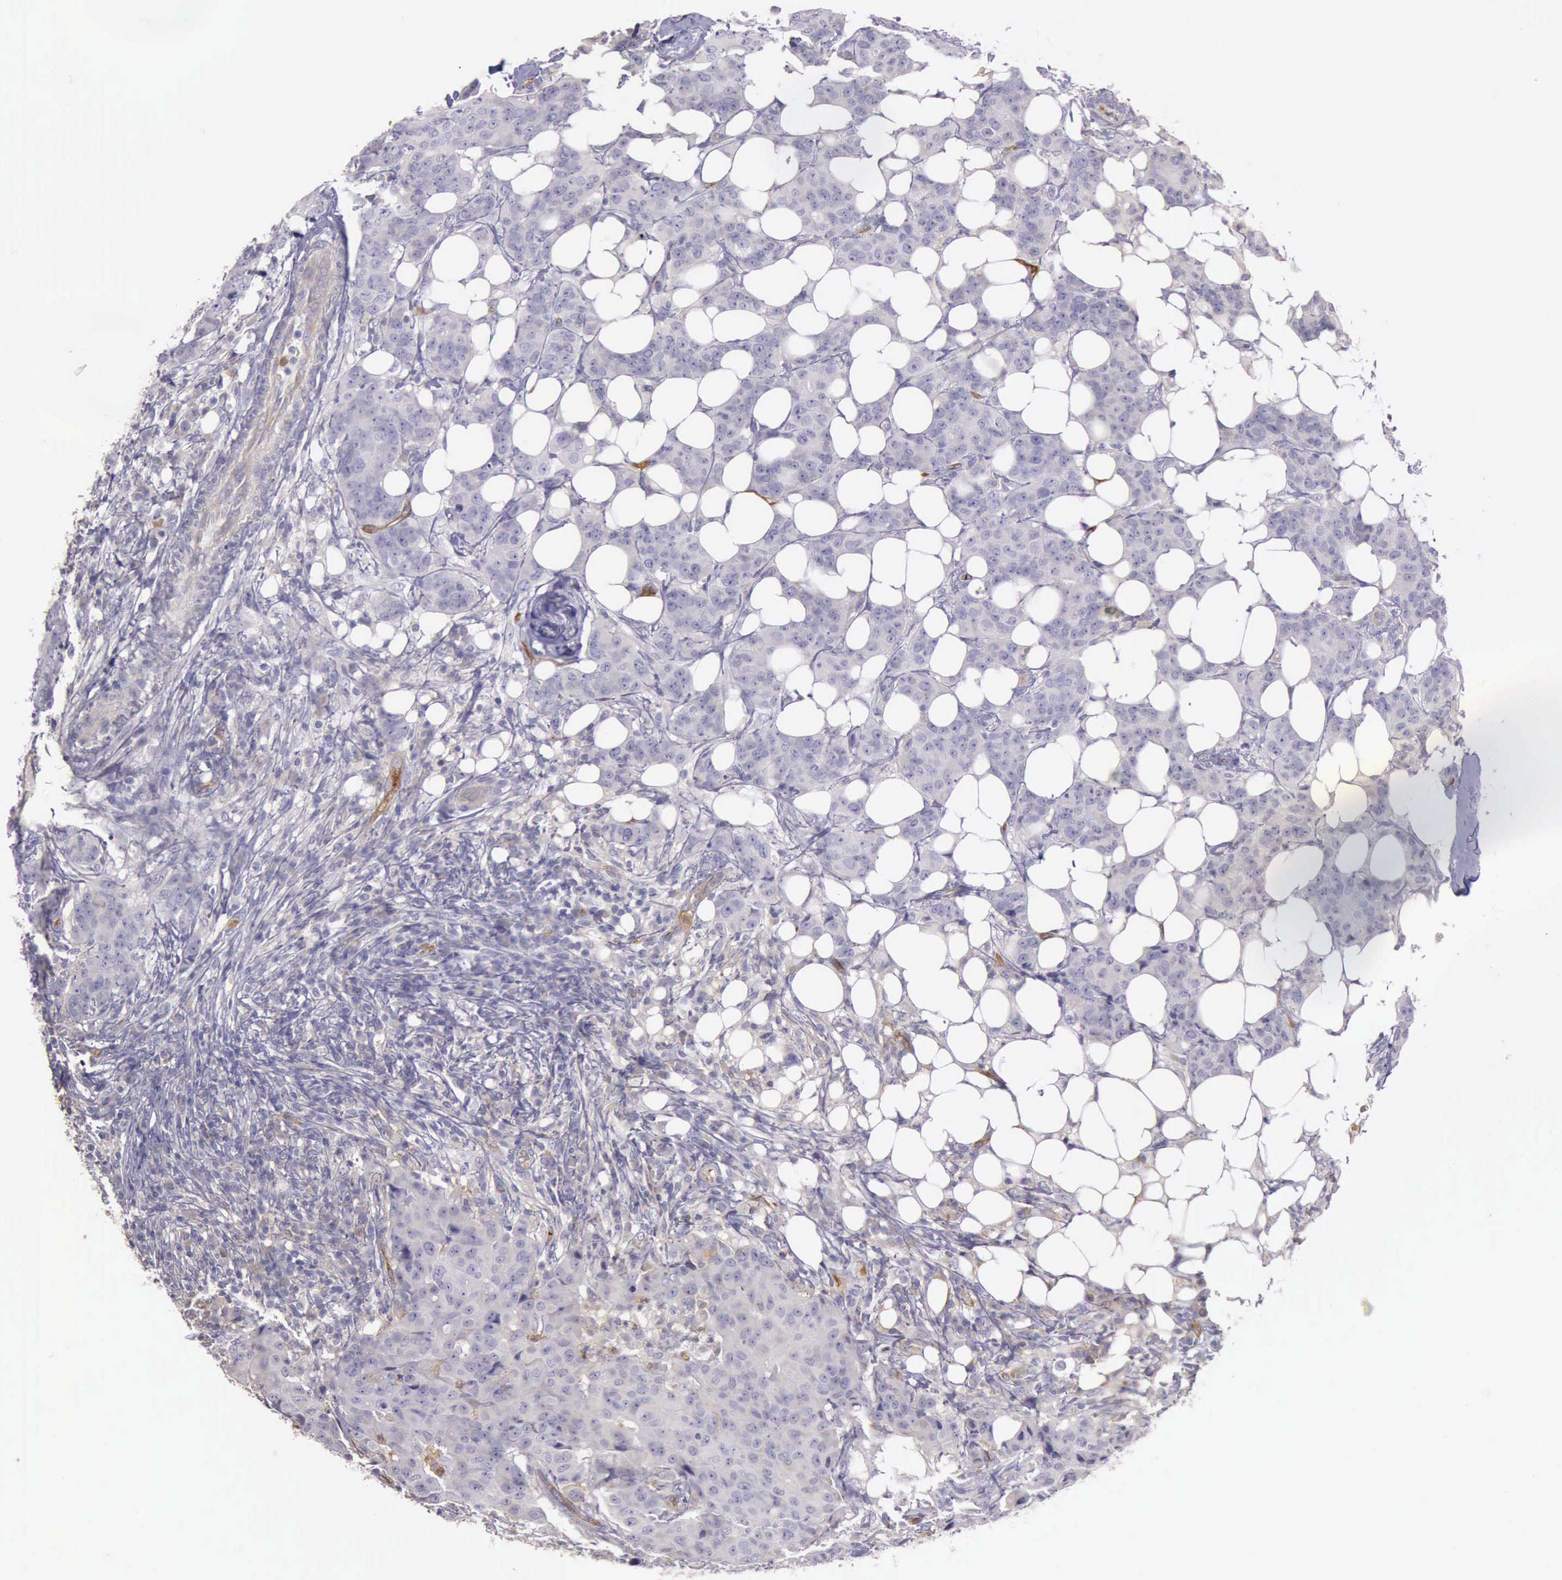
{"staining": {"intensity": "negative", "quantity": "none", "location": "none"}, "tissue": "breast cancer", "cell_type": "Tumor cells", "image_type": "cancer", "snomed": [{"axis": "morphology", "description": "Duct carcinoma"}, {"axis": "topography", "description": "Breast"}], "caption": "This is an IHC micrograph of breast cancer. There is no positivity in tumor cells.", "gene": "TCEANC", "patient": {"sex": "female", "age": 40}}